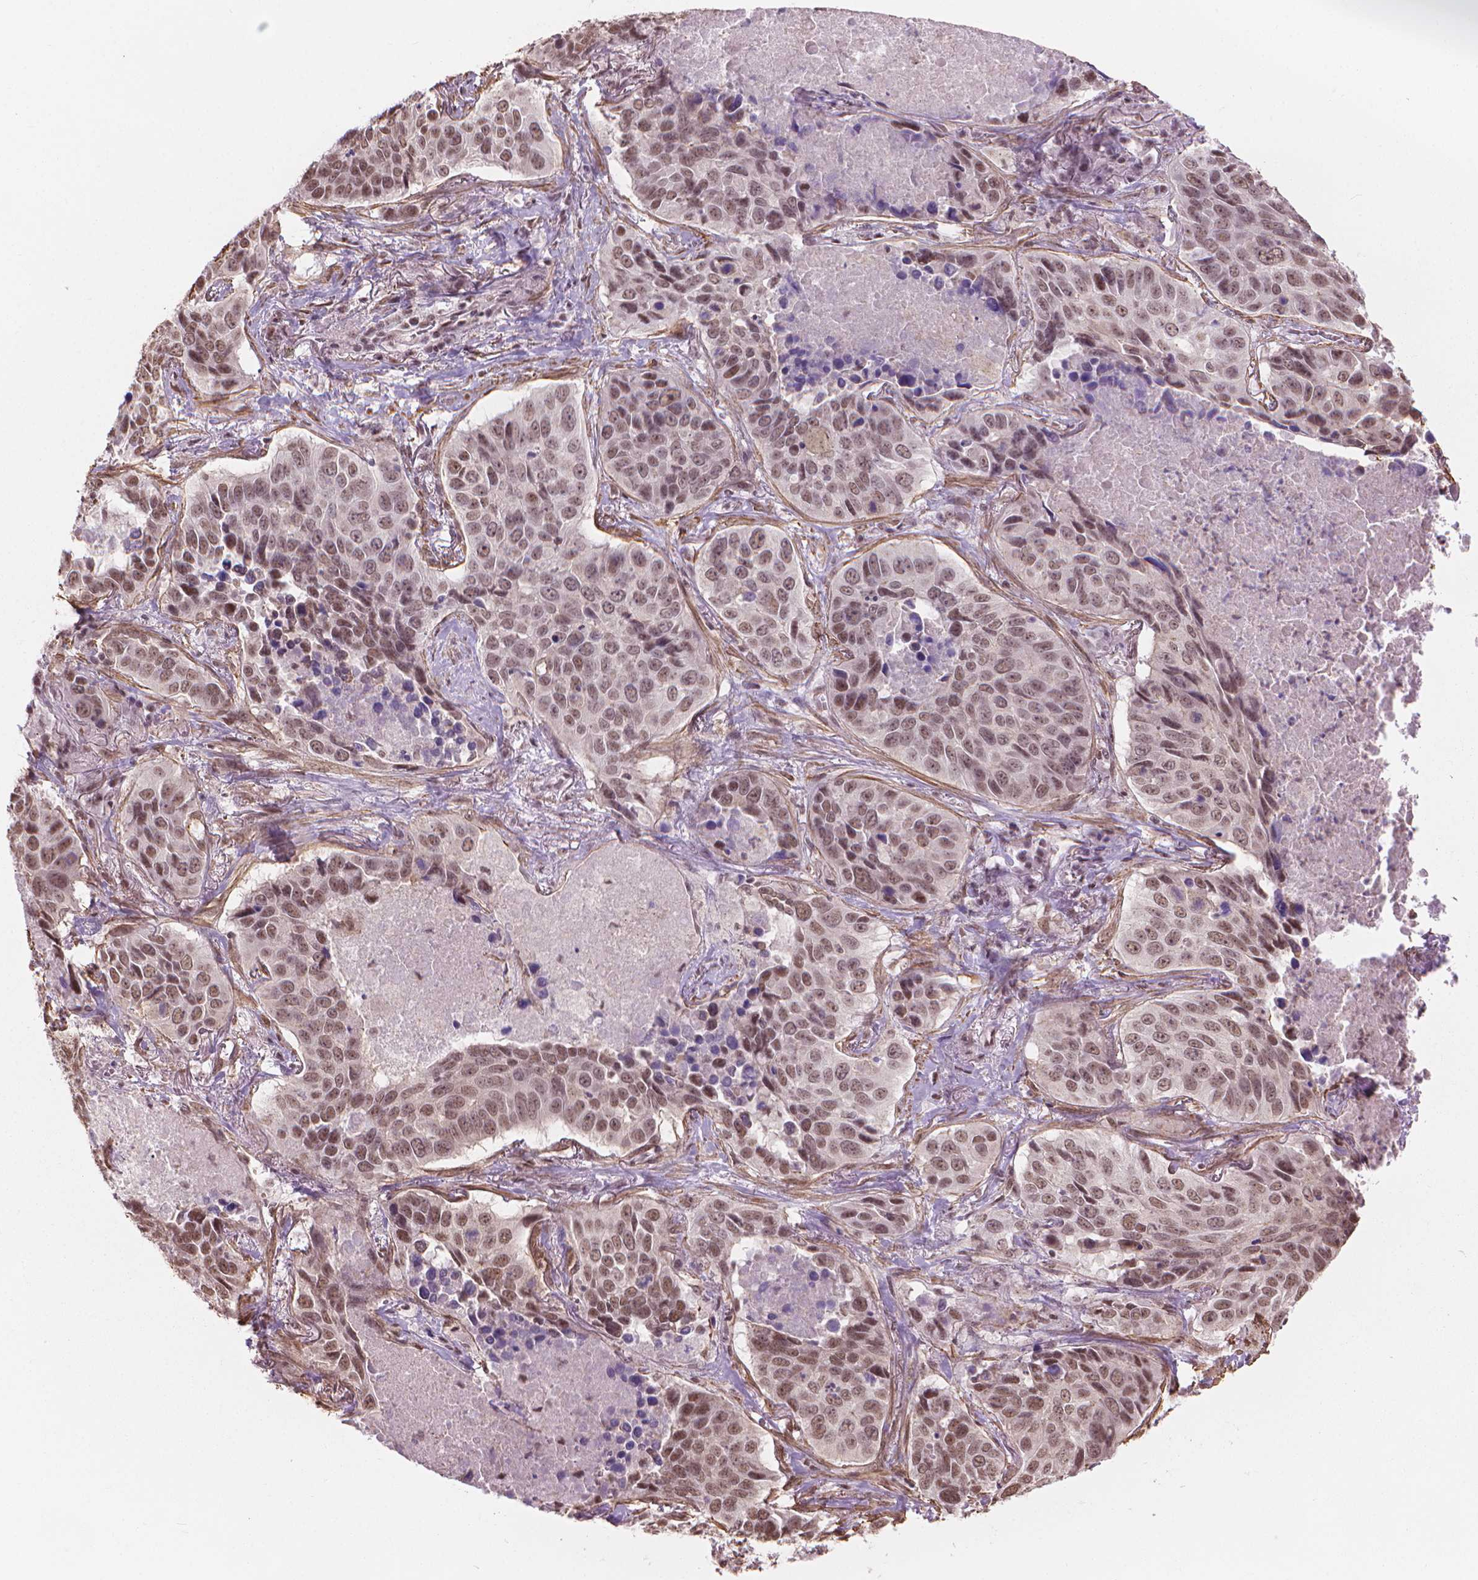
{"staining": {"intensity": "moderate", "quantity": ">75%", "location": "nuclear"}, "tissue": "lung cancer", "cell_type": "Tumor cells", "image_type": "cancer", "snomed": [{"axis": "morphology", "description": "Normal tissue, NOS"}, {"axis": "morphology", "description": "Squamous cell carcinoma, NOS"}, {"axis": "topography", "description": "Bronchus"}, {"axis": "topography", "description": "Lung"}], "caption": "Moderate nuclear staining for a protein is present in approximately >75% of tumor cells of lung squamous cell carcinoma using immunohistochemistry (IHC).", "gene": "HOXD4", "patient": {"sex": "male", "age": 64}}